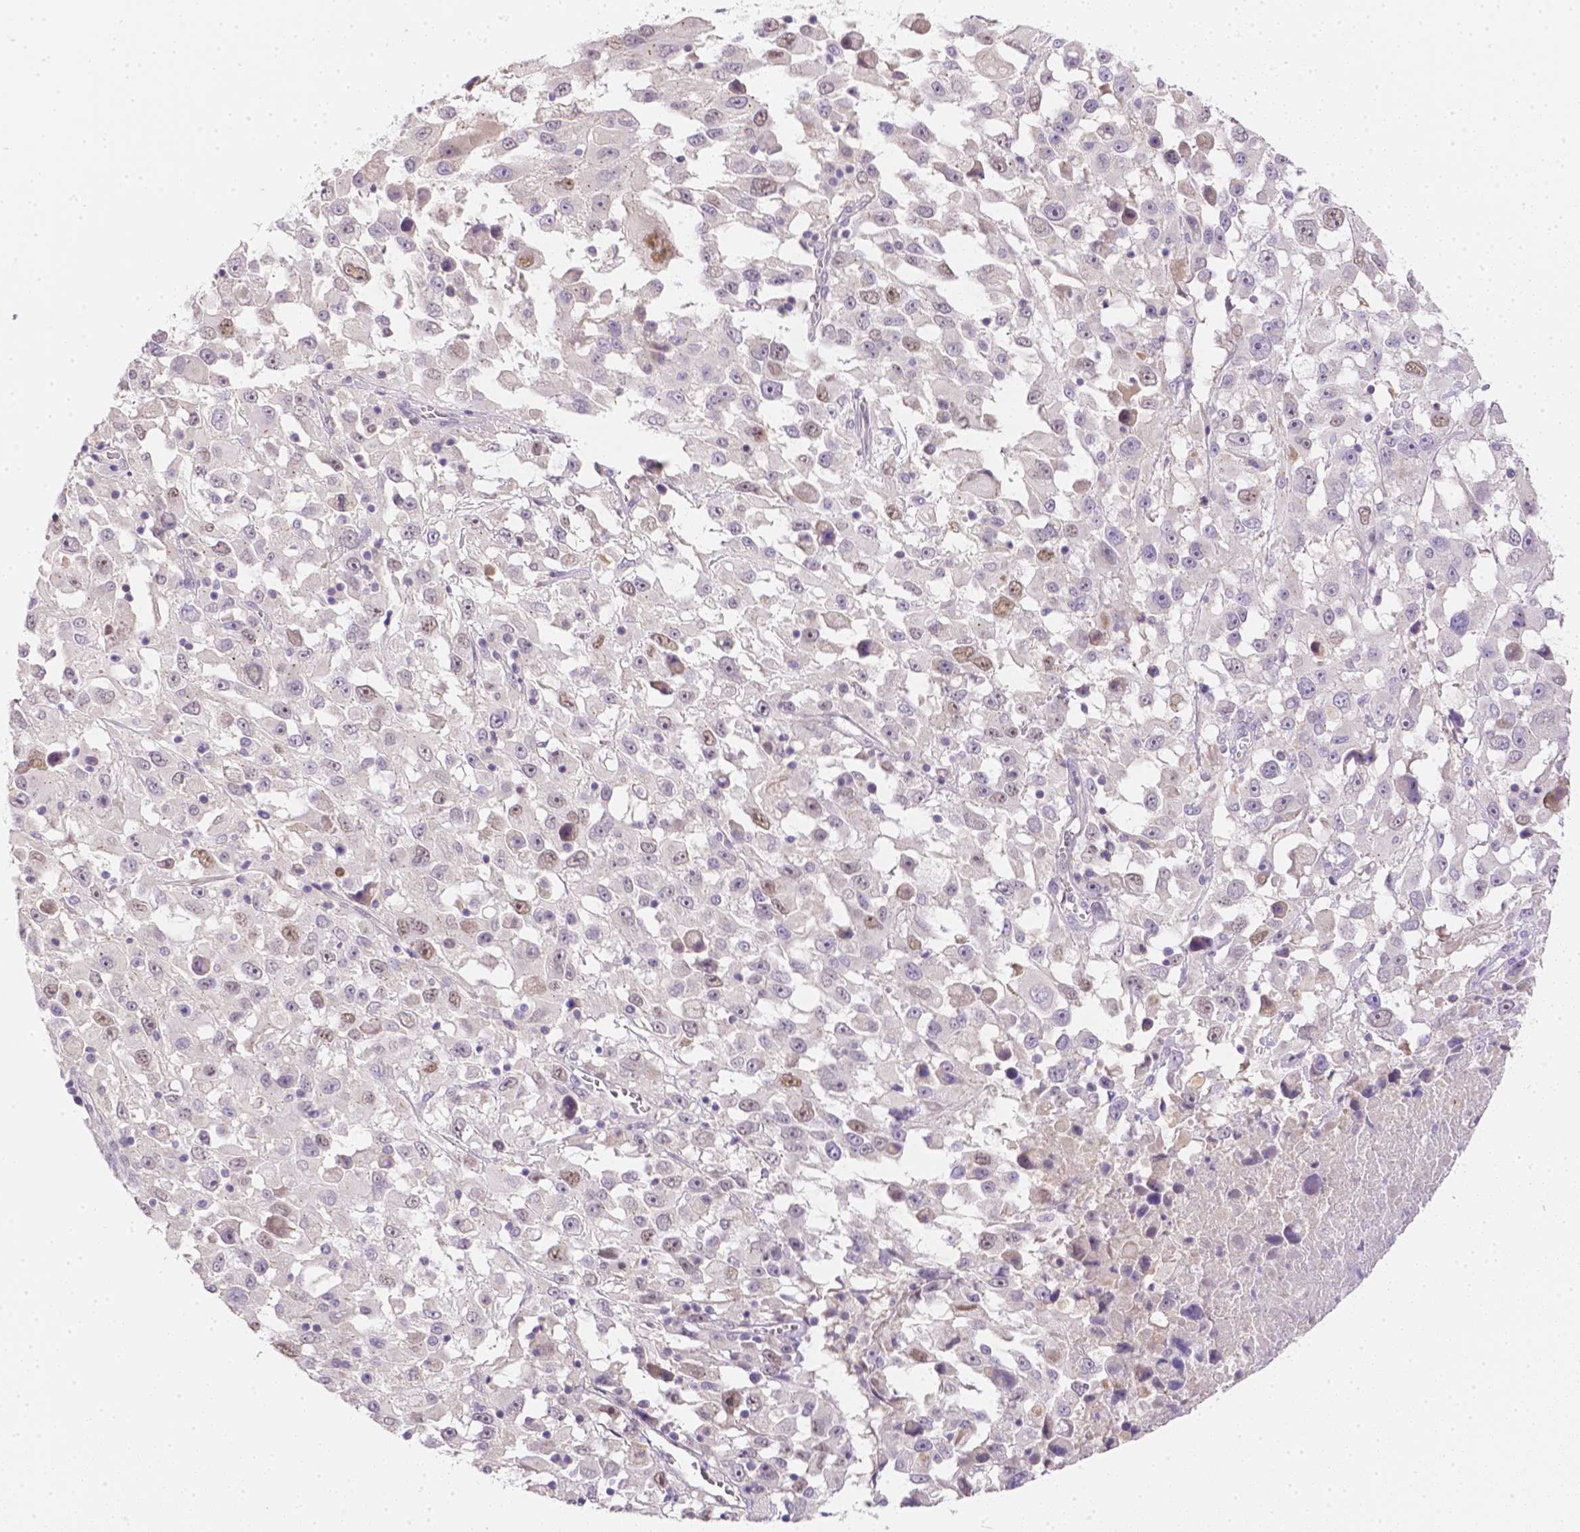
{"staining": {"intensity": "weak", "quantity": "<25%", "location": "nuclear"}, "tissue": "melanoma", "cell_type": "Tumor cells", "image_type": "cancer", "snomed": [{"axis": "morphology", "description": "Malignant melanoma, Metastatic site"}, {"axis": "topography", "description": "Soft tissue"}], "caption": "Immunohistochemistry of melanoma shows no expression in tumor cells.", "gene": "C10orf67", "patient": {"sex": "male", "age": 50}}